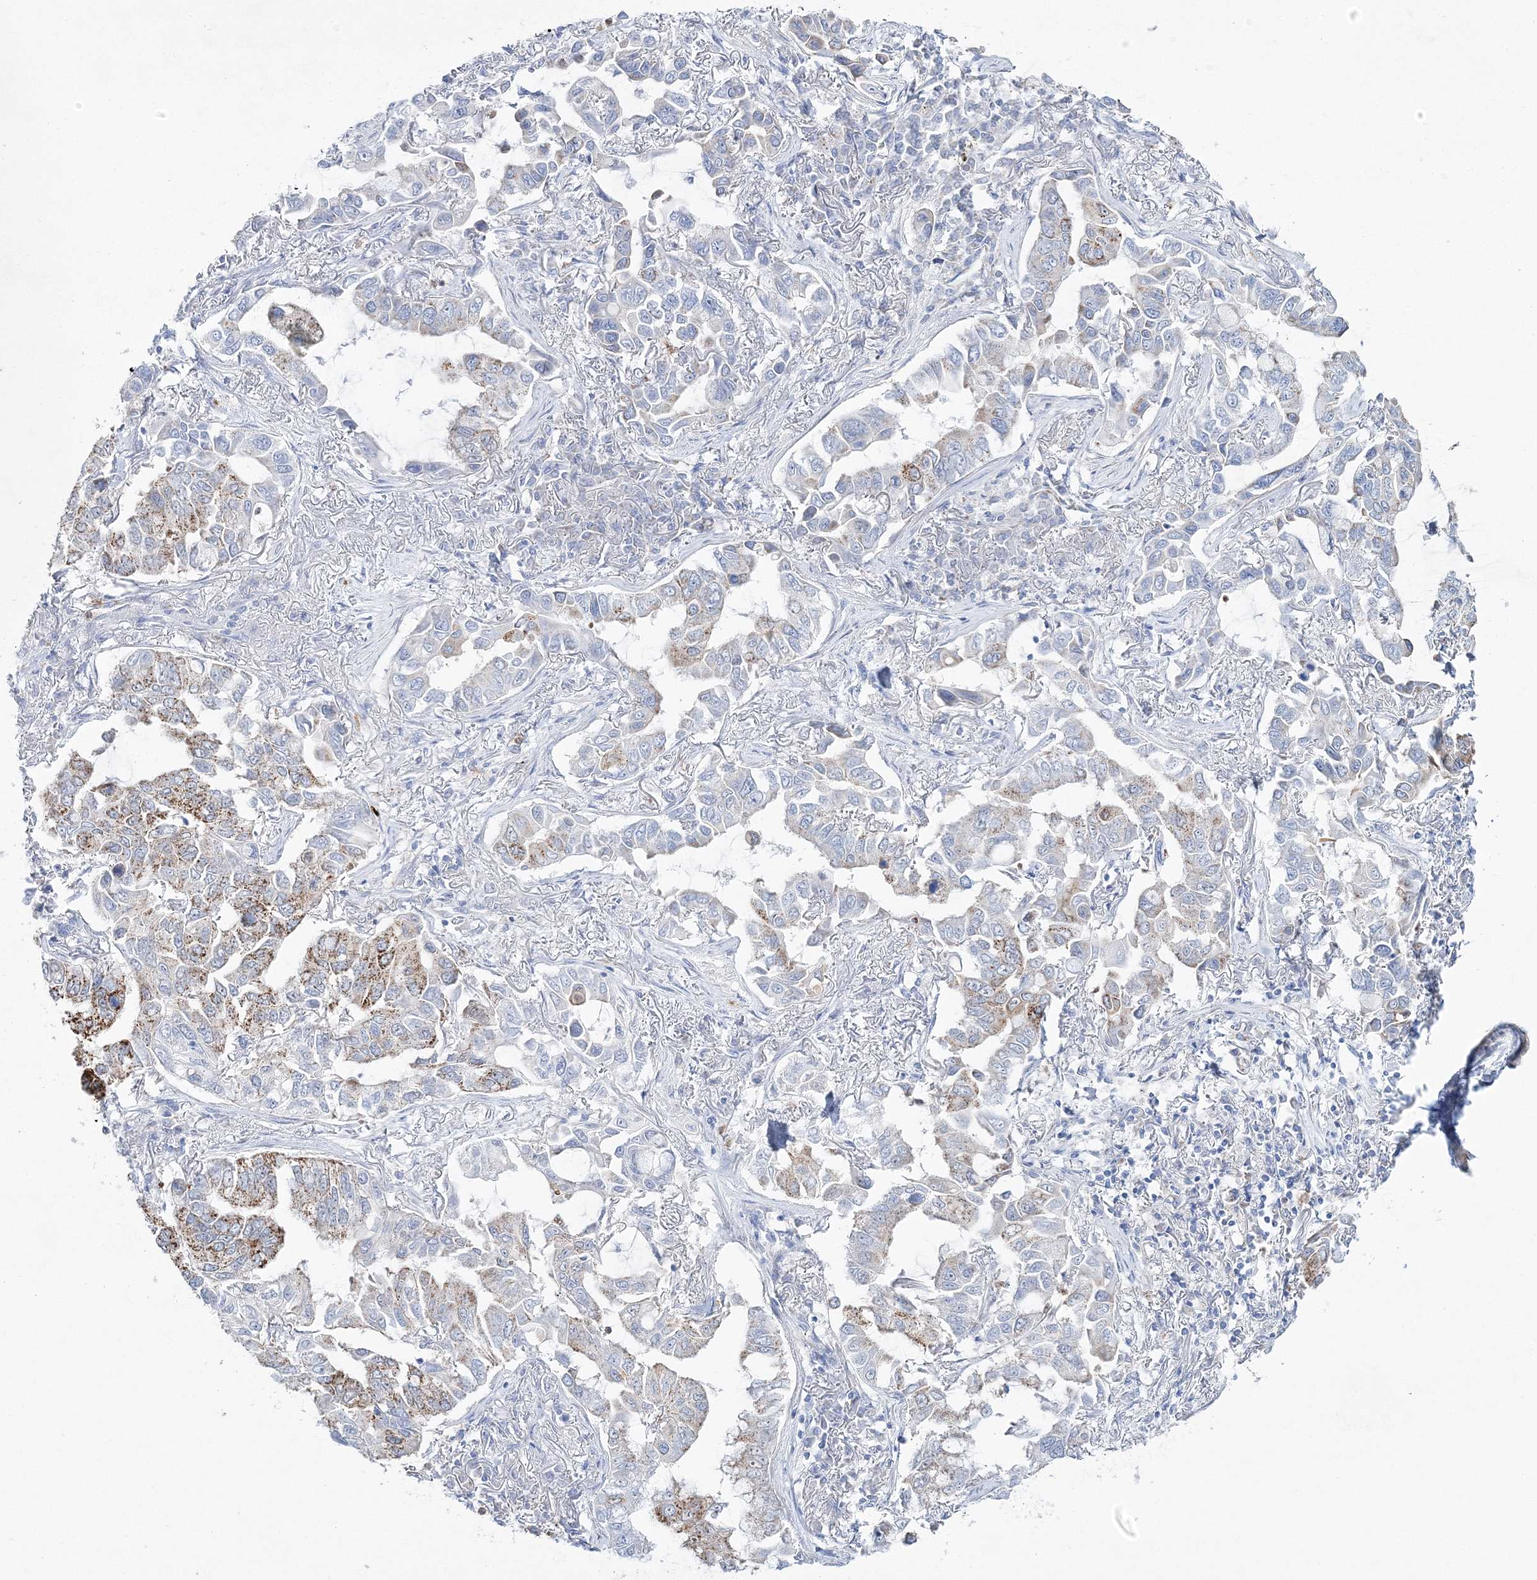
{"staining": {"intensity": "moderate", "quantity": "25%-75%", "location": "cytoplasmic/membranous"}, "tissue": "lung cancer", "cell_type": "Tumor cells", "image_type": "cancer", "snomed": [{"axis": "morphology", "description": "Adenocarcinoma, NOS"}, {"axis": "topography", "description": "Lung"}], "caption": "Lung cancer (adenocarcinoma) was stained to show a protein in brown. There is medium levels of moderate cytoplasmic/membranous expression in about 25%-75% of tumor cells. Immunohistochemistry stains the protein in brown and the nuclei are stained blue.", "gene": "HIBCH", "patient": {"sex": "male", "age": 64}}